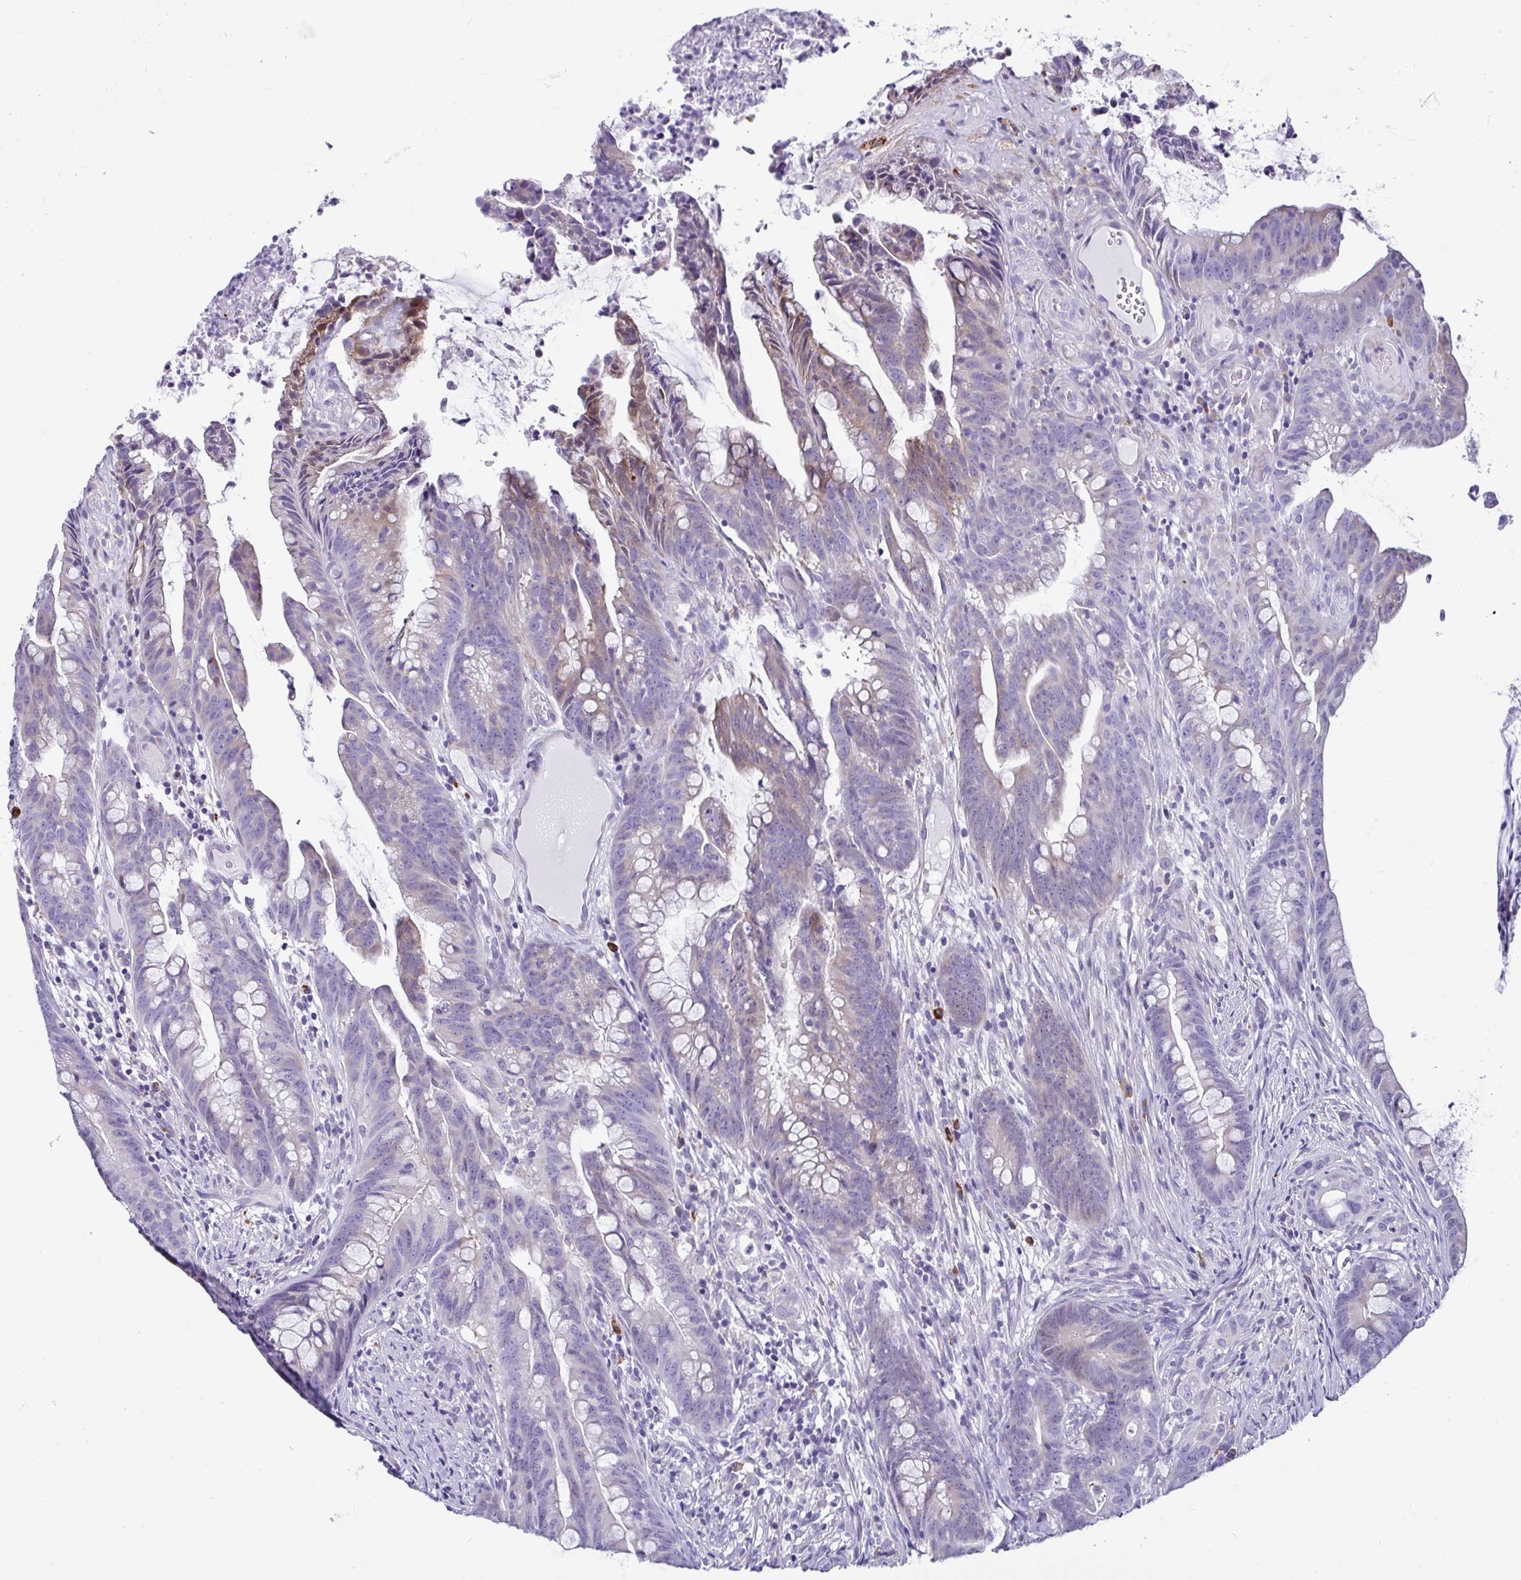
{"staining": {"intensity": "moderate", "quantity": "<25%", "location": "cytoplasmic/membranous"}, "tissue": "colorectal cancer", "cell_type": "Tumor cells", "image_type": "cancer", "snomed": [{"axis": "morphology", "description": "Adenocarcinoma, NOS"}, {"axis": "topography", "description": "Colon"}], "caption": "DAB (3,3'-diaminobenzidine) immunohistochemical staining of colorectal cancer shows moderate cytoplasmic/membranous protein positivity in approximately <25% of tumor cells.", "gene": "TFPI2", "patient": {"sex": "male", "age": 62}}